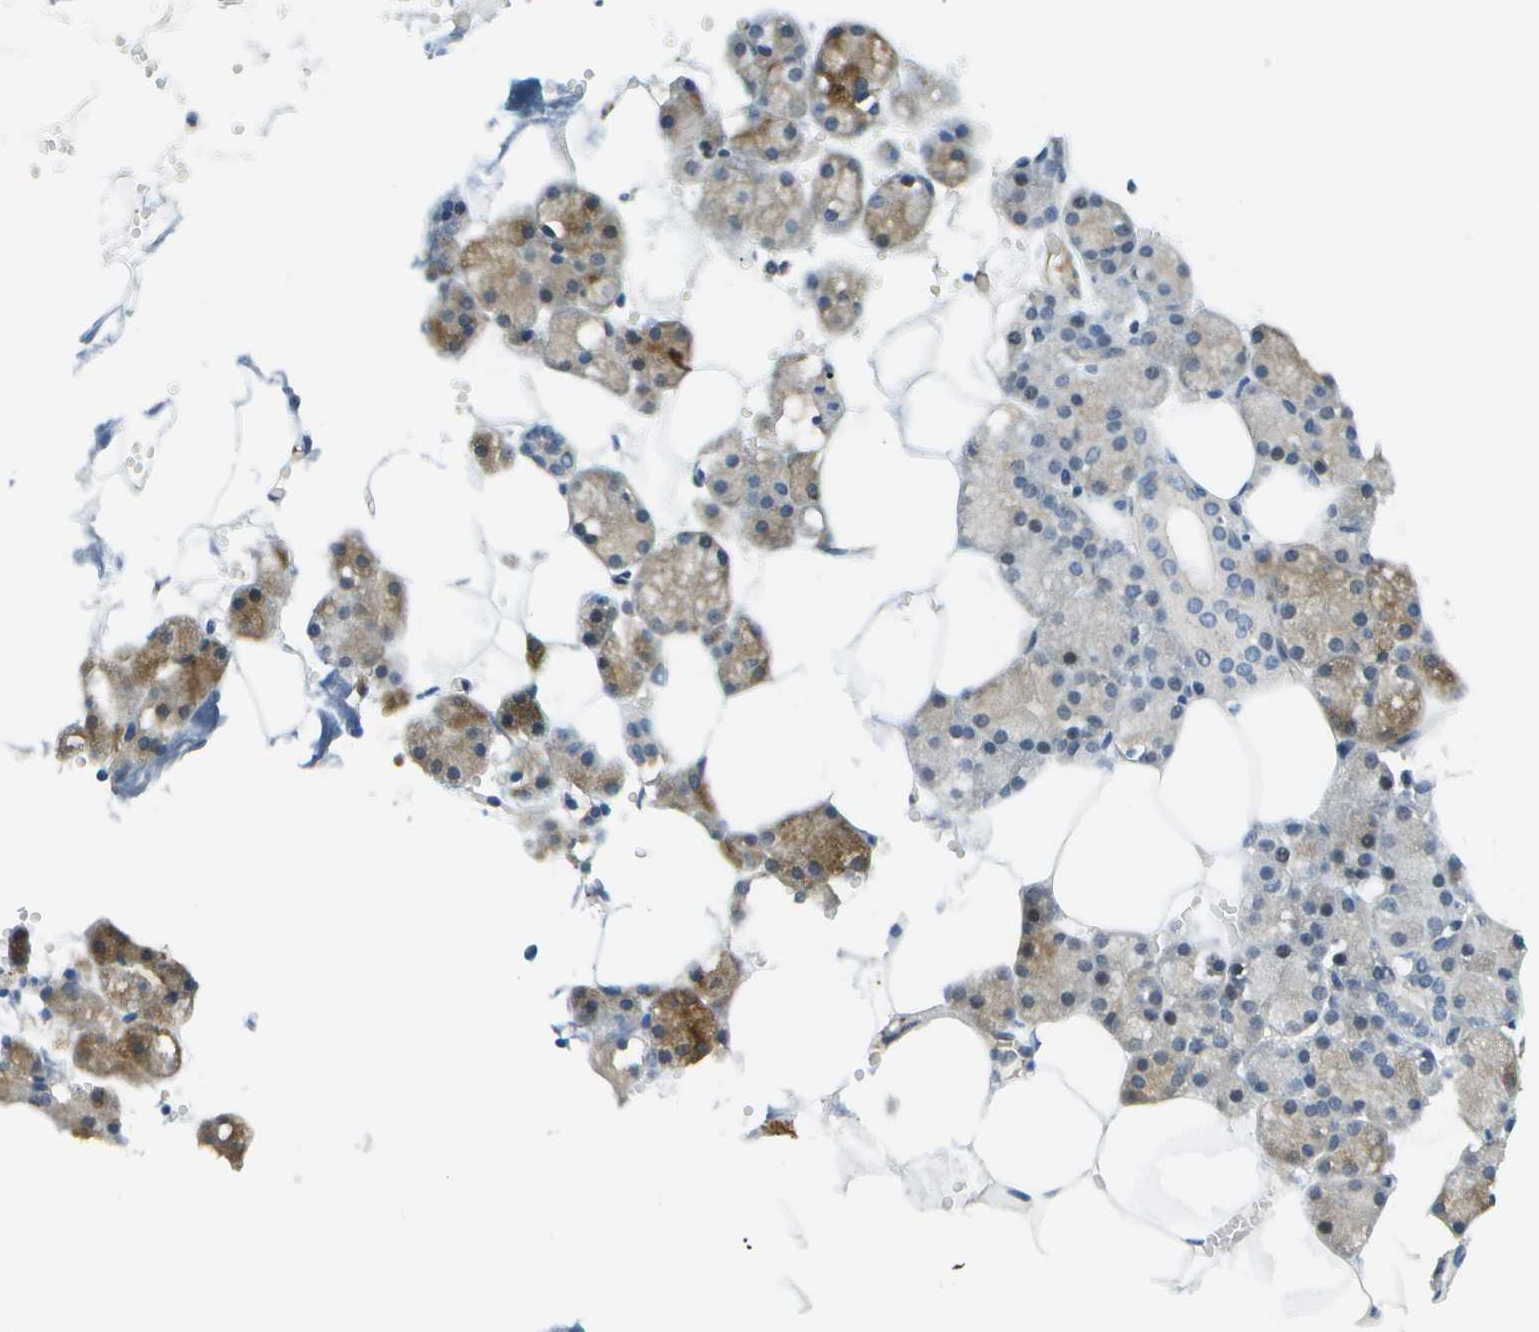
{"staining": {"intensity": "moderate", "quantity": ">75%", "location": "cytoplasmic/membranous"}, "tissue": "salivary gland", "cell_type": "Glandular cells", "image_type": "normal", "snomed": [{"axis": "morphology", "description": "Normal tissue, NOS"}, {"axis": "topography", "description": "Salivary gland"}], "caption": "Approximately >75% of glandular cells in benign human salivary gland show moderate cytoplasmic/membranous protein positivity as visualized by brown immunohistochemical staining.", "gene": "KIAA0040", "patient": {"sex": "male", "age": 62}}